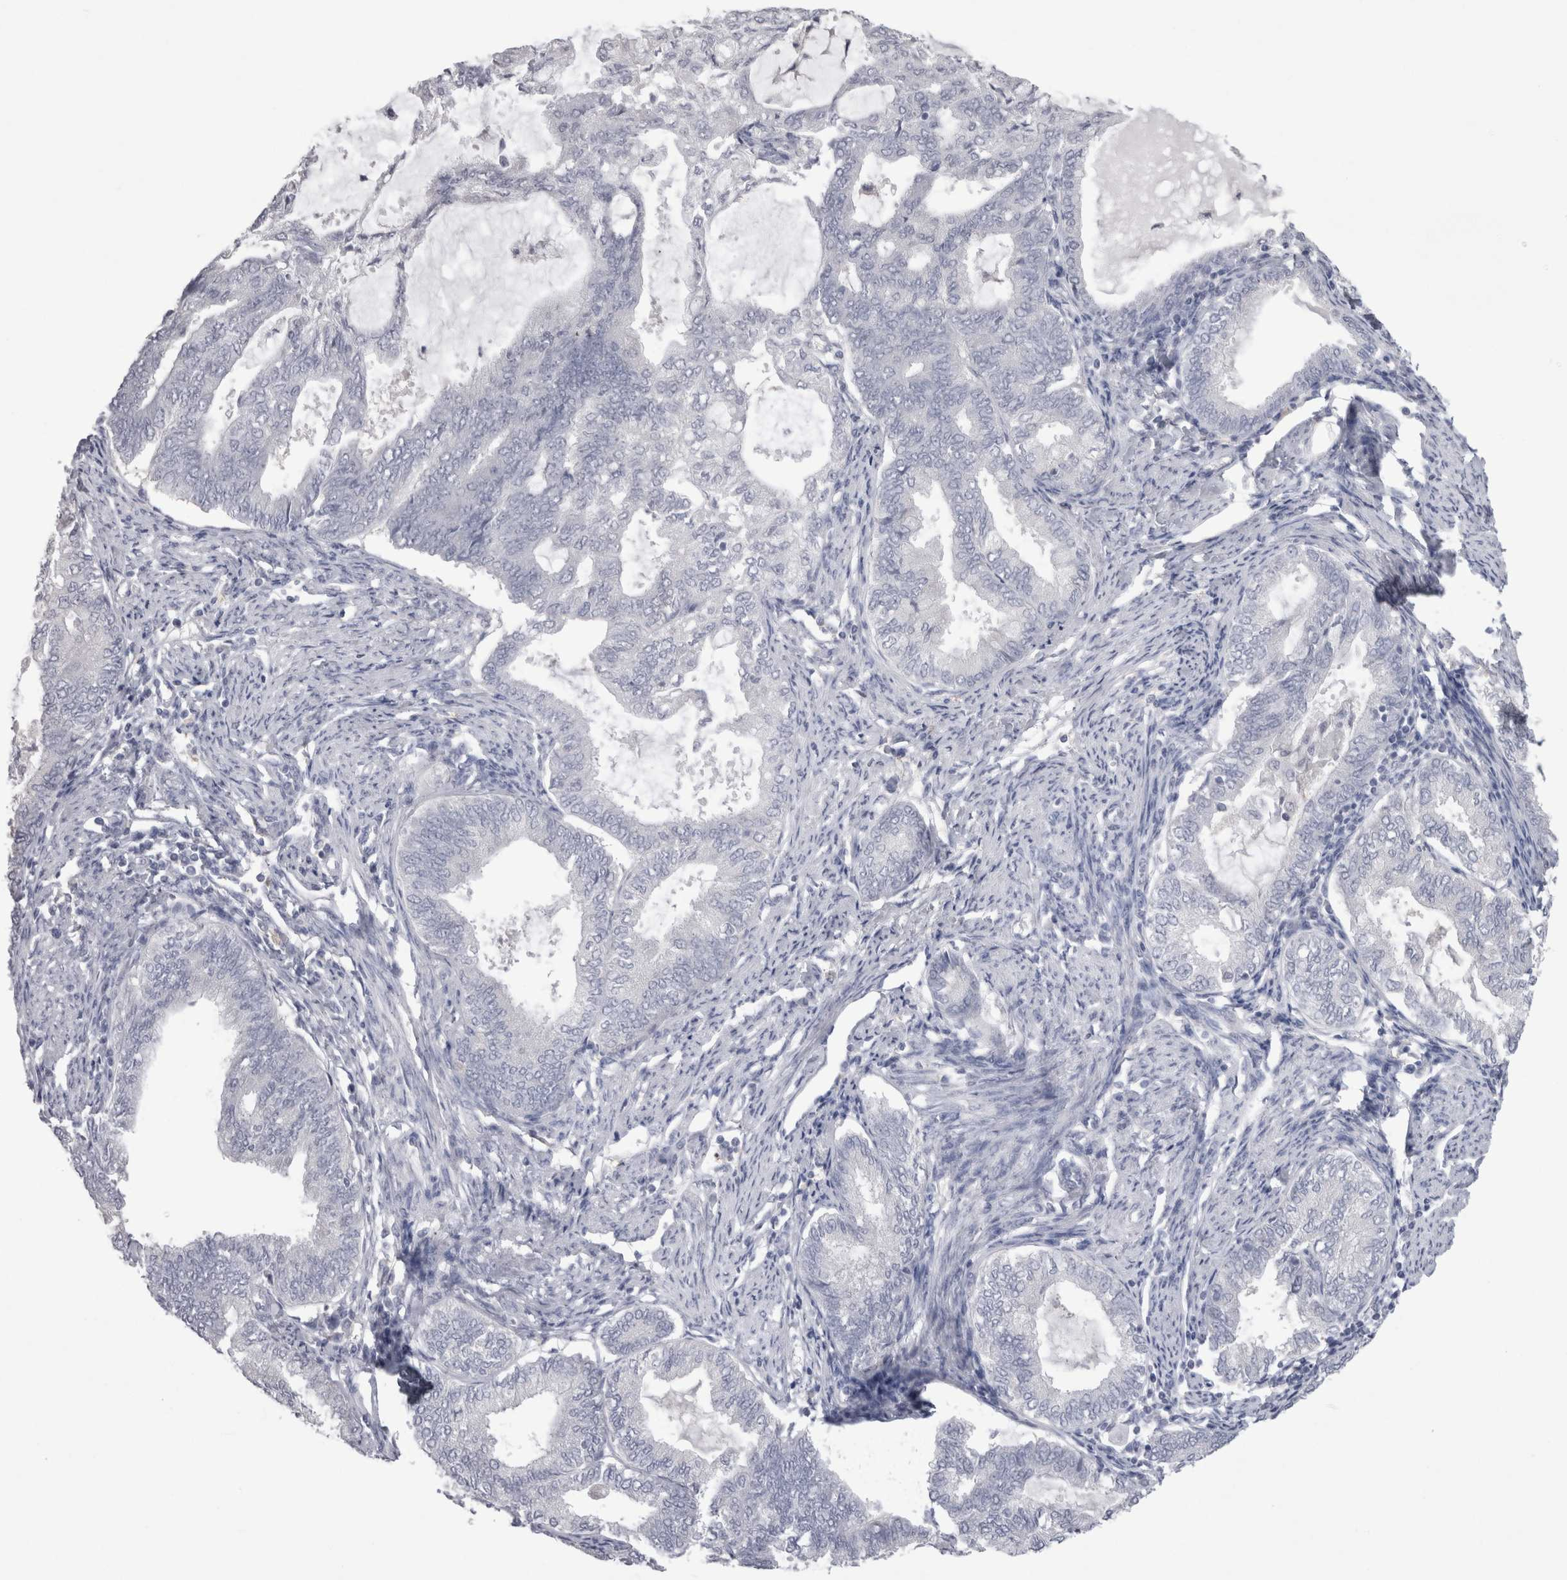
{"staining": {"intensity": "negative", "quantity": "none", "location": "none"}, "tissue": "endometrial cancer", "cell_type": "Tumor cells", "image_type": "cancer", "snomed": [{"axis": "morphology", "description": "Adenocarcinoma, NOS"}, {"axis": "topography", "description": "Endometrium"}], "caption": "This is a micrograph of immunohistochemistry staining of endometrial cancer, which shows no expression in tumor cells.", "gene": "SUCNR1", "patient": {"sex": "female", "age": 86}}